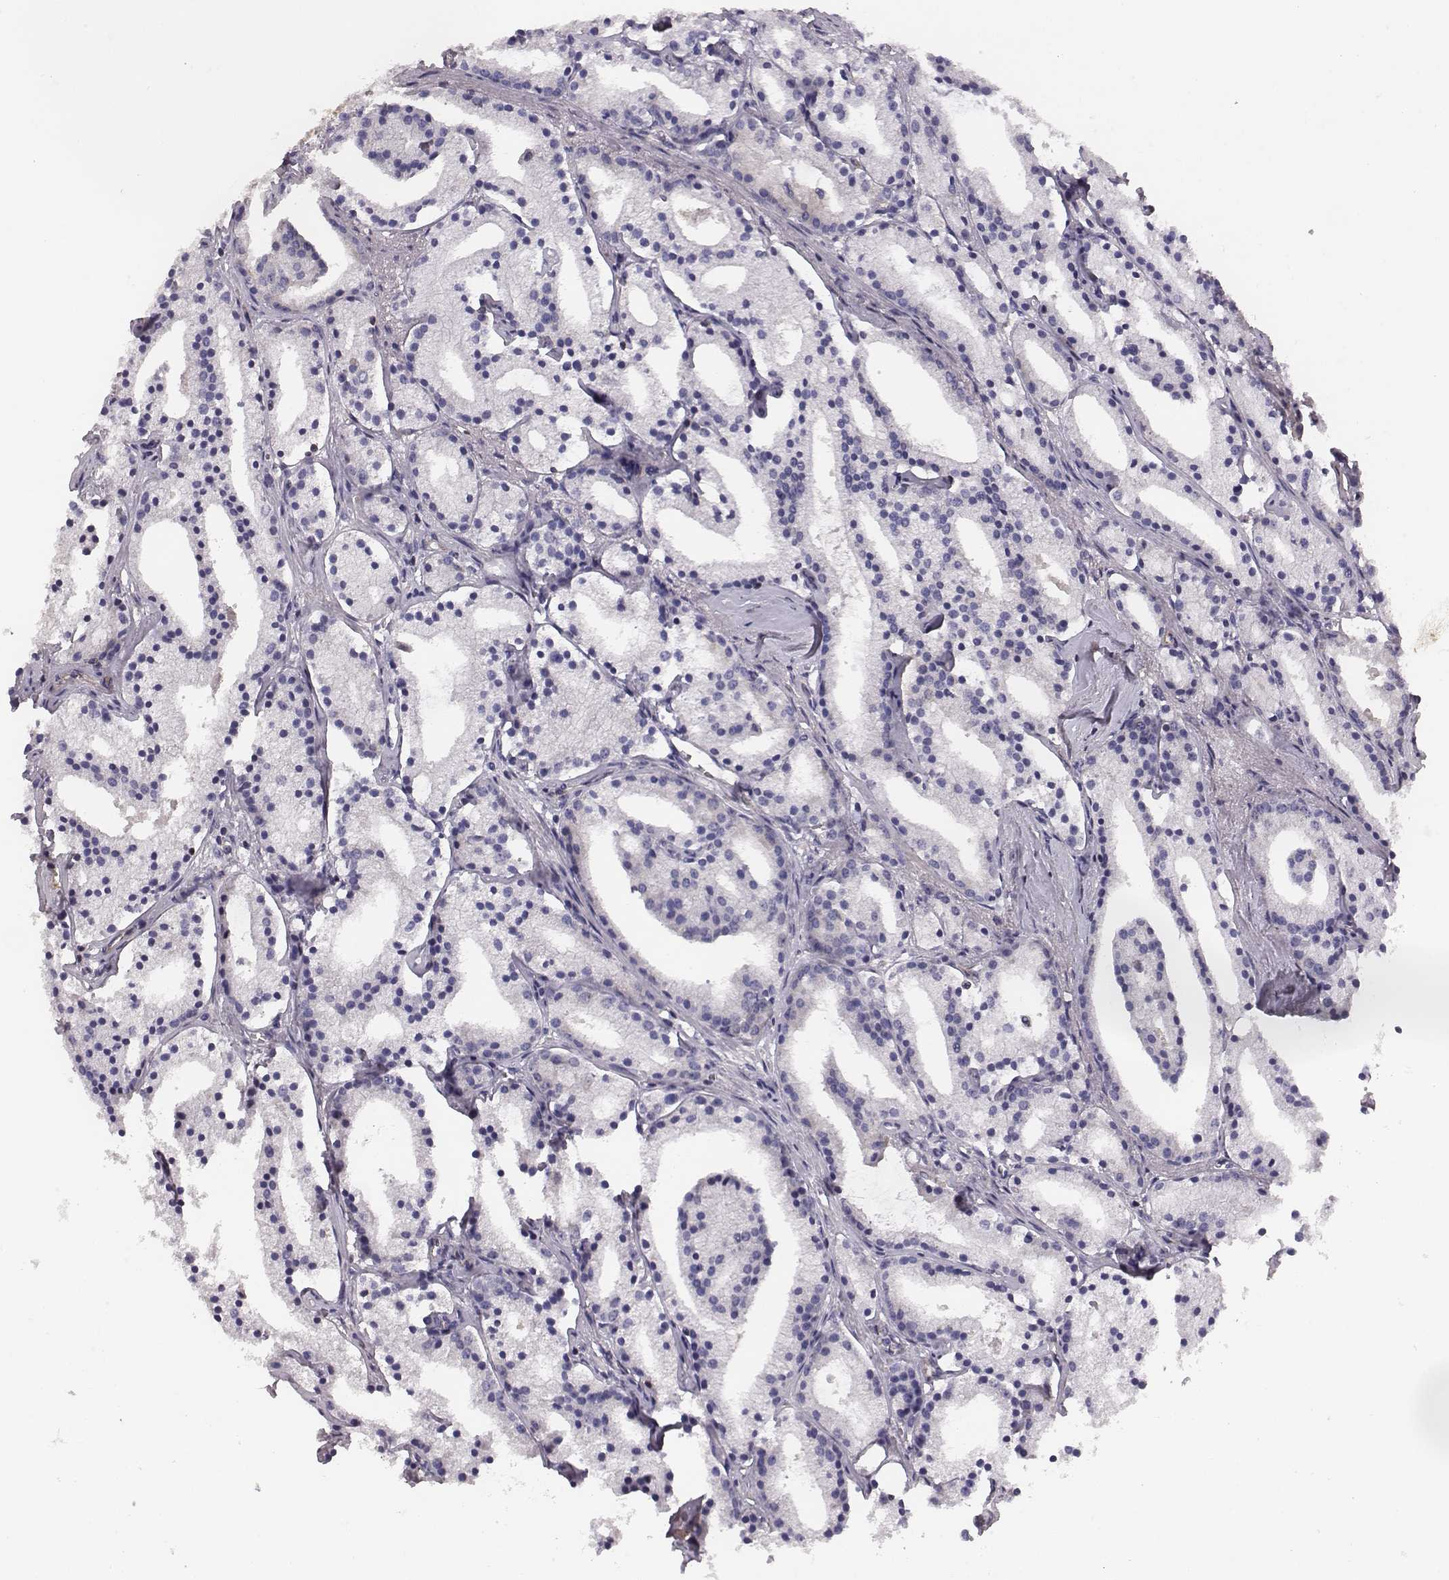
{"staining": {"intensity": "negative", "quantity": "none", "location": "none"}, "tissue": "prostate cancer", "cell_type": "Tumor cells", "image_type": "cancer", "snomed": [{"axis": "morphology", "description": "Adenocarcinoma, NOS"}, {"axis": "topography", "description": "Prostate"}], "caption": "Immunohistochemistry of human prostate adenocarcinoma reveals no staining in tumor cells.", "gene": "CAD", "patient": {"sex": "male", "age": 69}}